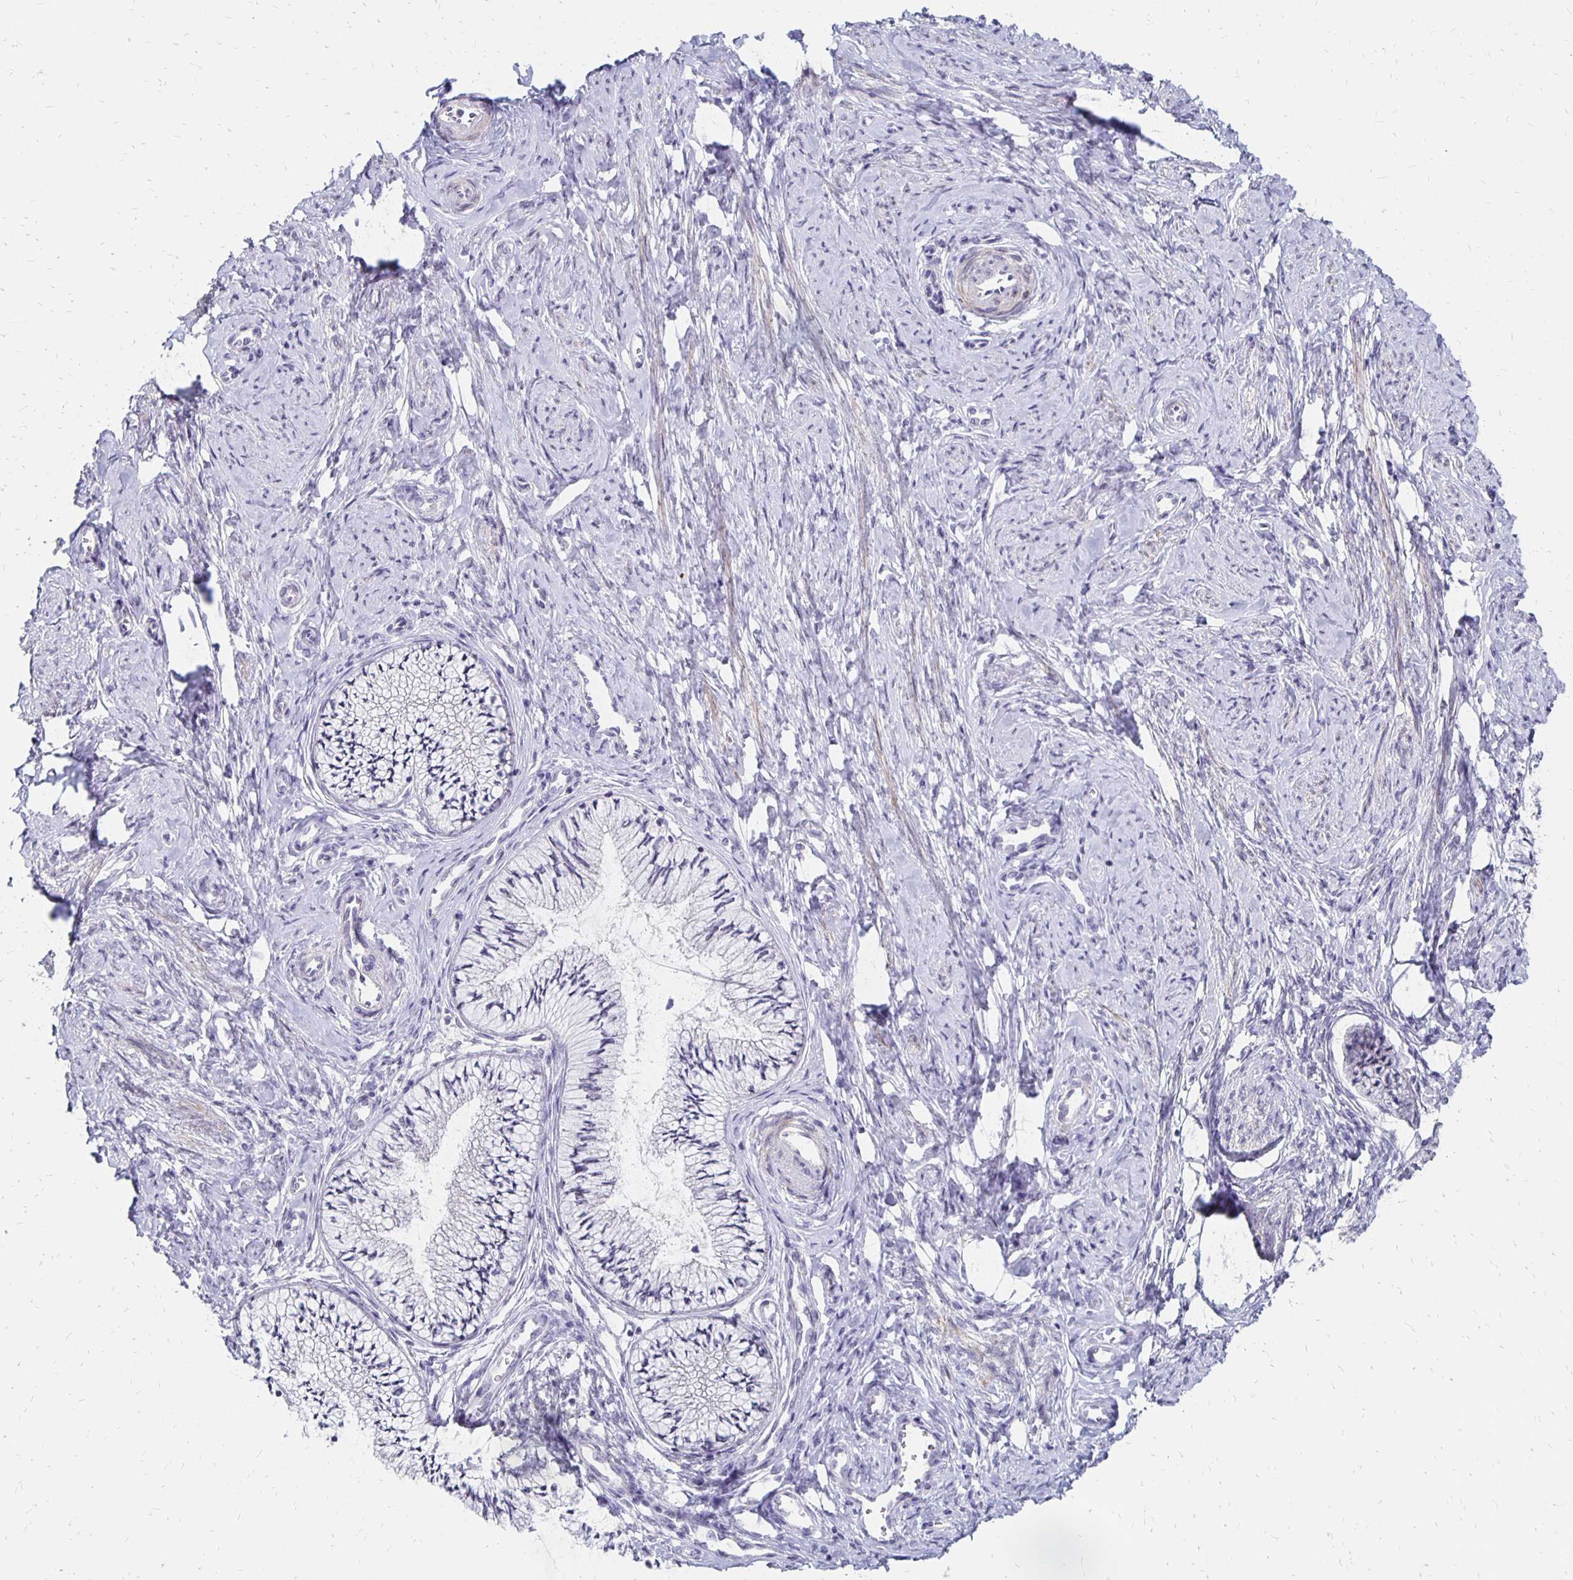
{"staining": {"intensity": "negative", "quantity": "none", "location": "none"}, "tissue": "cervix", "cell_type": "Glandular cells", "image_type": "normal", "snomed": [{"axis": "morphology", "description": "Normal tissue, NOS"}, {"axis": "topography", "description": "Cervix"}], "caption": "This is an immunohistochemistry (IHC) histopathology image of benign cervix. There is no staining in glandular cells.", "gene": "ATOSB", "patient": {"sex": "female", "age": 24}}